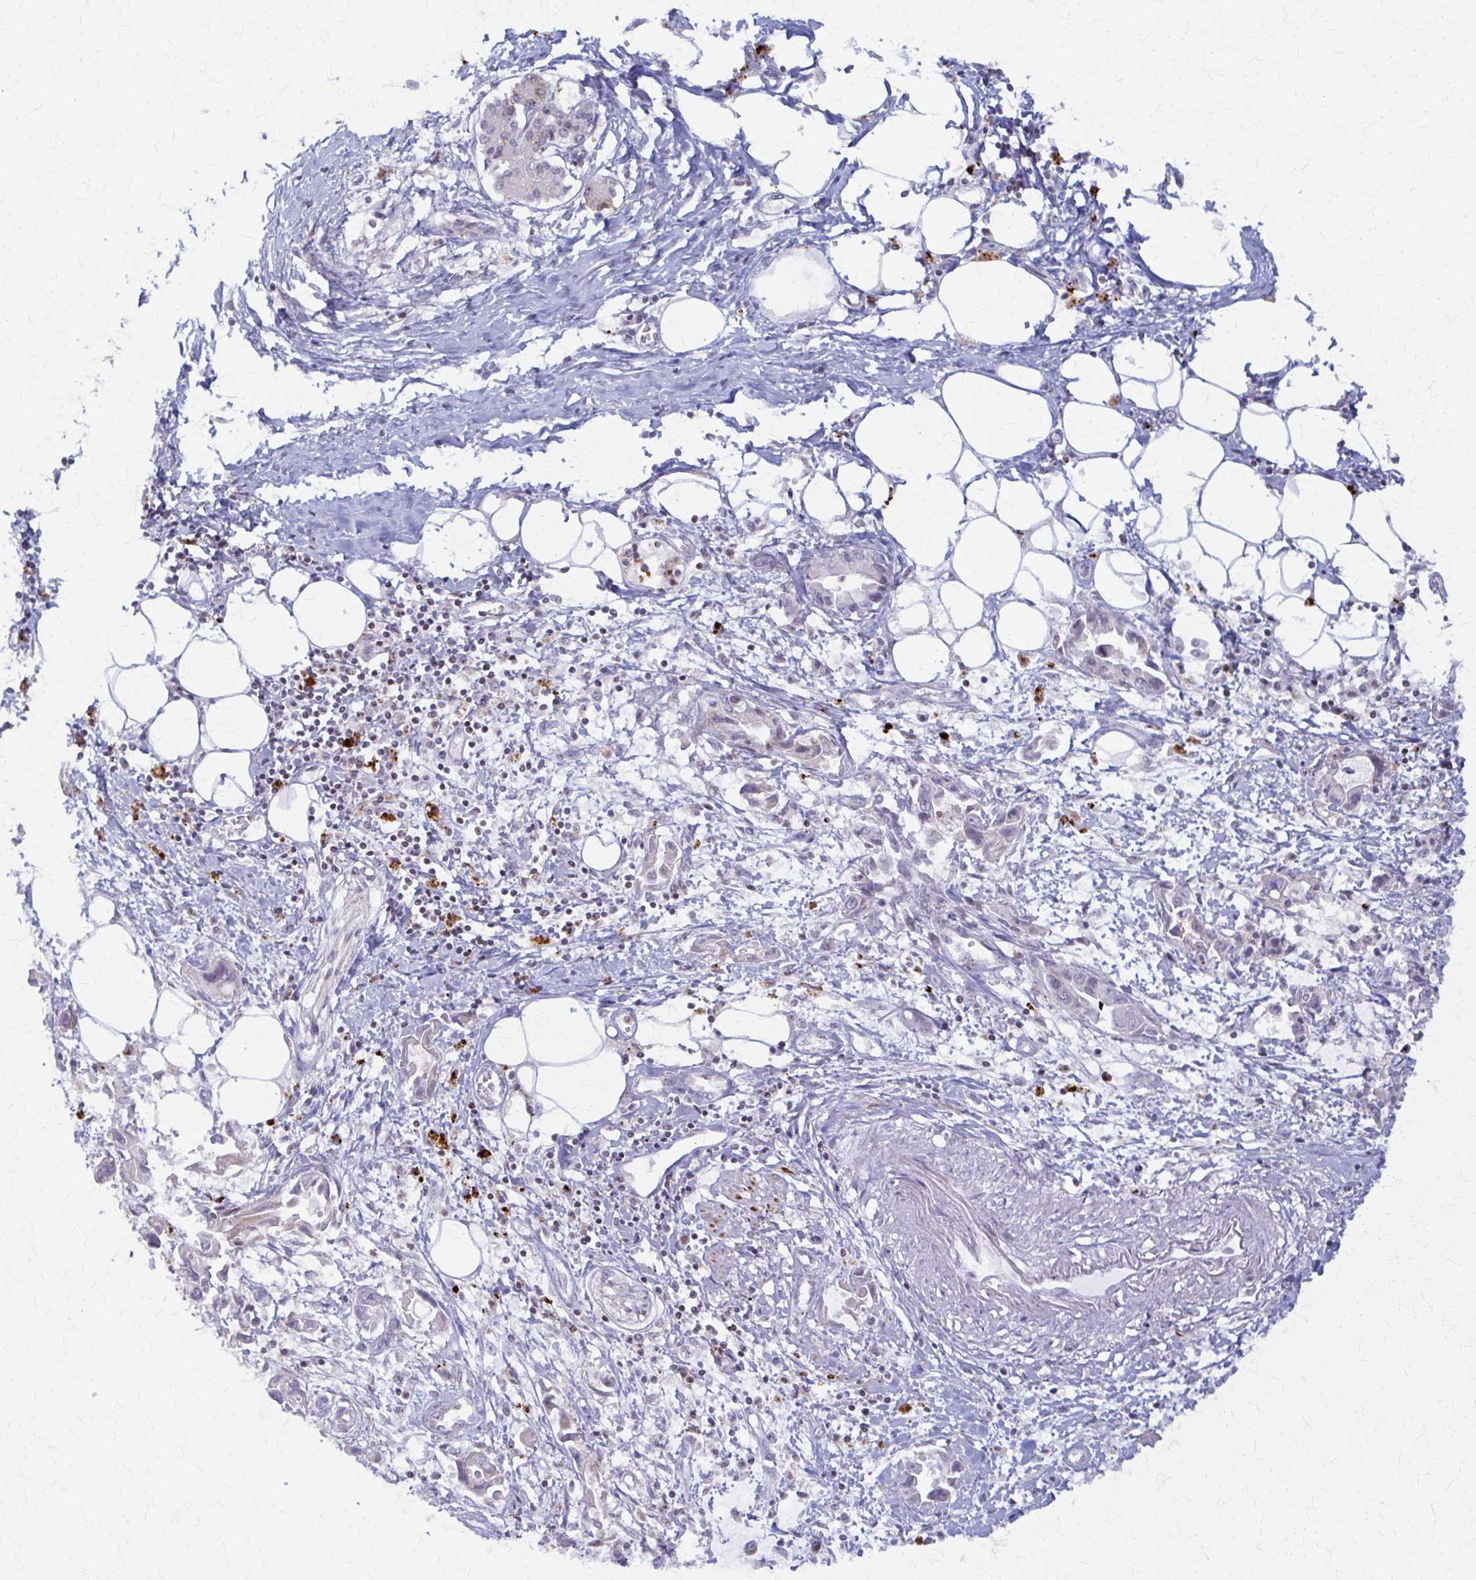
{"staining": {"intensity": "negative", "quantity": "none", "location": "none"}, "tissue": "pancreatic cancer", "cell_type": "Tumor cells", "image_type": "cancer", "snomed": [{"axis": "morphology", "description": "Adenocarcinoma, NOS"}, {"axis": "topography", "description": "Pancreas"}], "caption": "Adenocarcinoma (pancreatic) was stained to show a protein in brown. There is no significant positivity in tumor cells. Nuclei are stained in blue.", "gene": "ARHGAP35", "patient": {"sex": "male", "age": 84}}